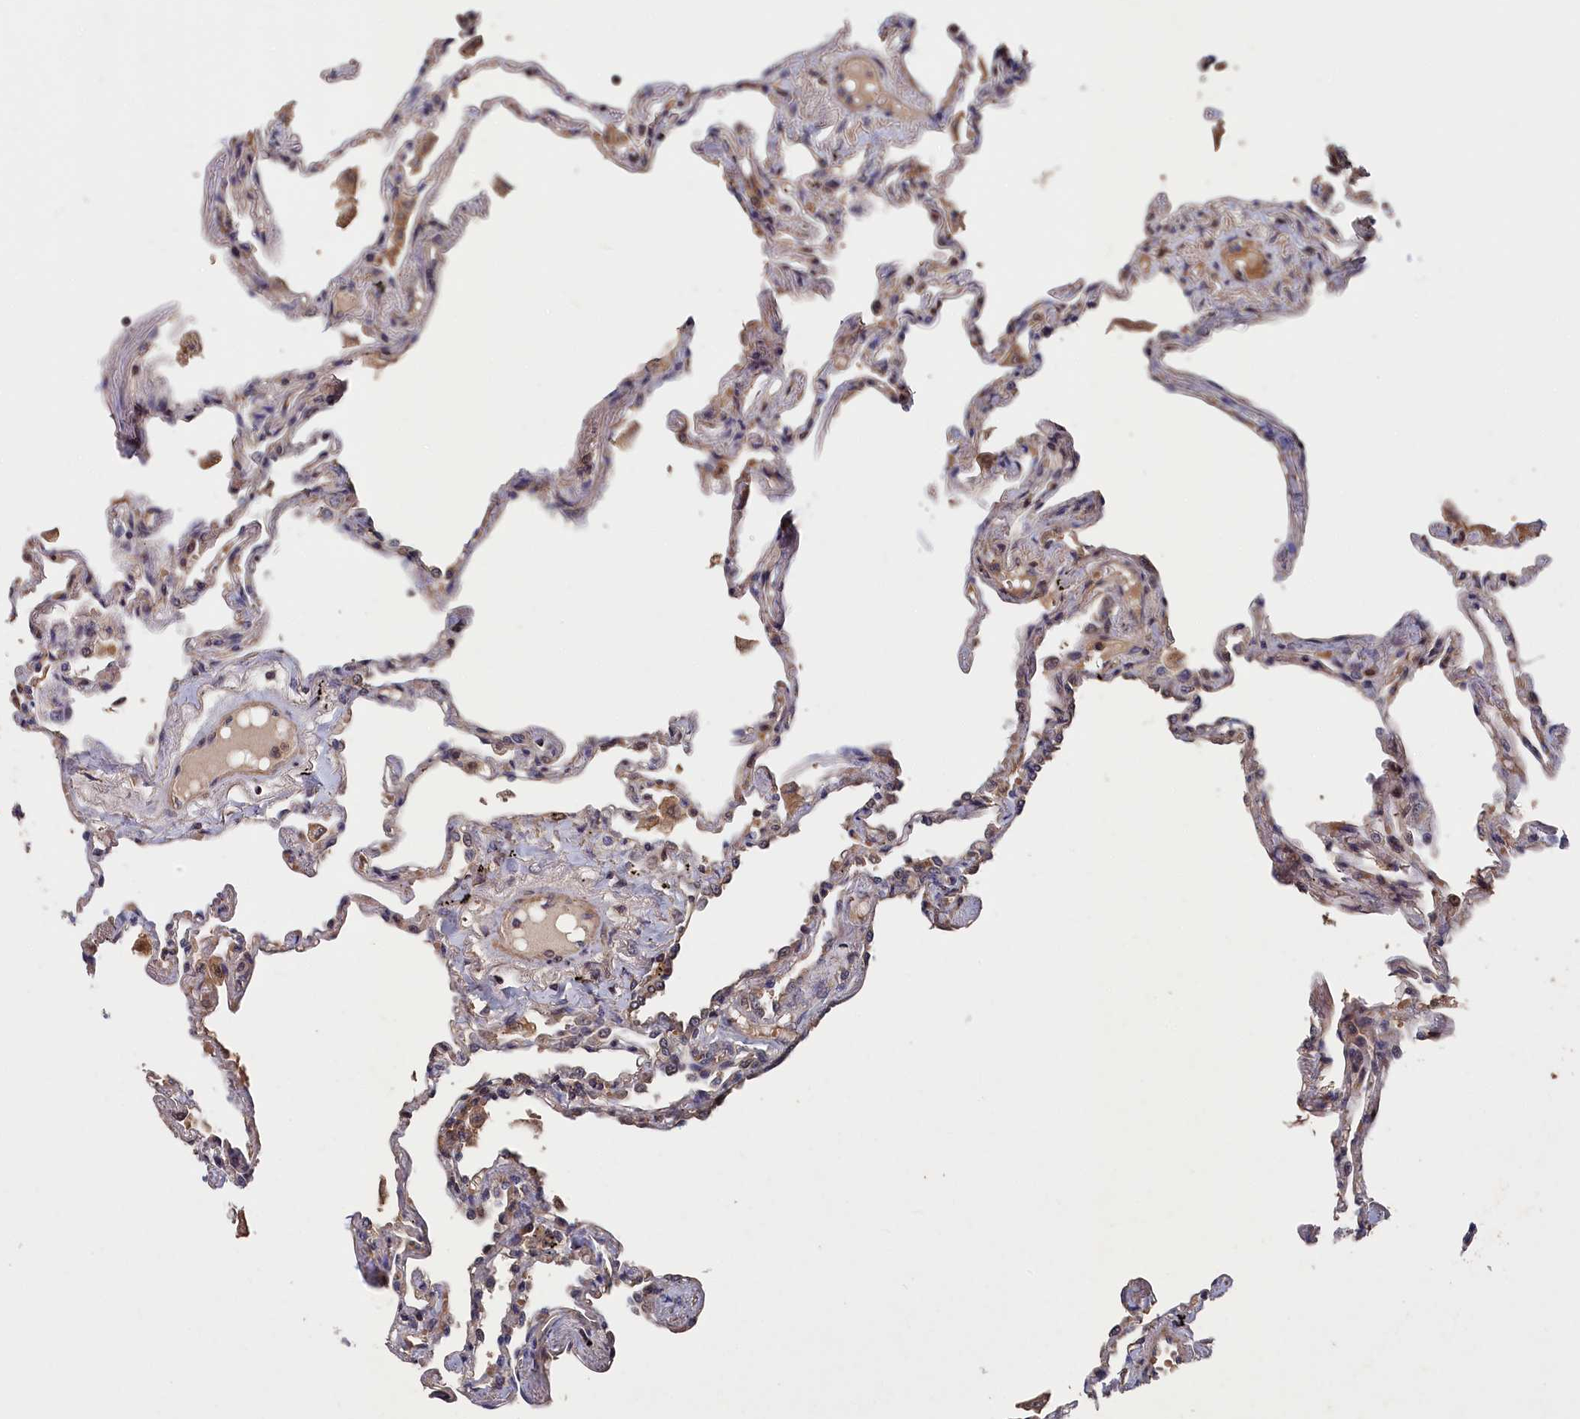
{"staining": {"intensity": "moderate", "quantity": "25%-75%", "location": "cytoplasmic/membranous"}, "tissue": "lung", "cell_type": "Alveolar cells", "image_type": "normal", "snomed": [{"axis": "morphology", "description": "Normal tissue, NOS"}, {"axis": "topography", "description": "Lung"}], "caption": "Immunohistochemistry of normal human lung shows medium levels of moderate cytoplasmic/membranous expression in about 25%-75% of alveolar cells. The protein of interest is shown in brown color, while the nuclei are stained blue.", "gene": "RMI2", "patient": {"sex": "female", "age": 67}}